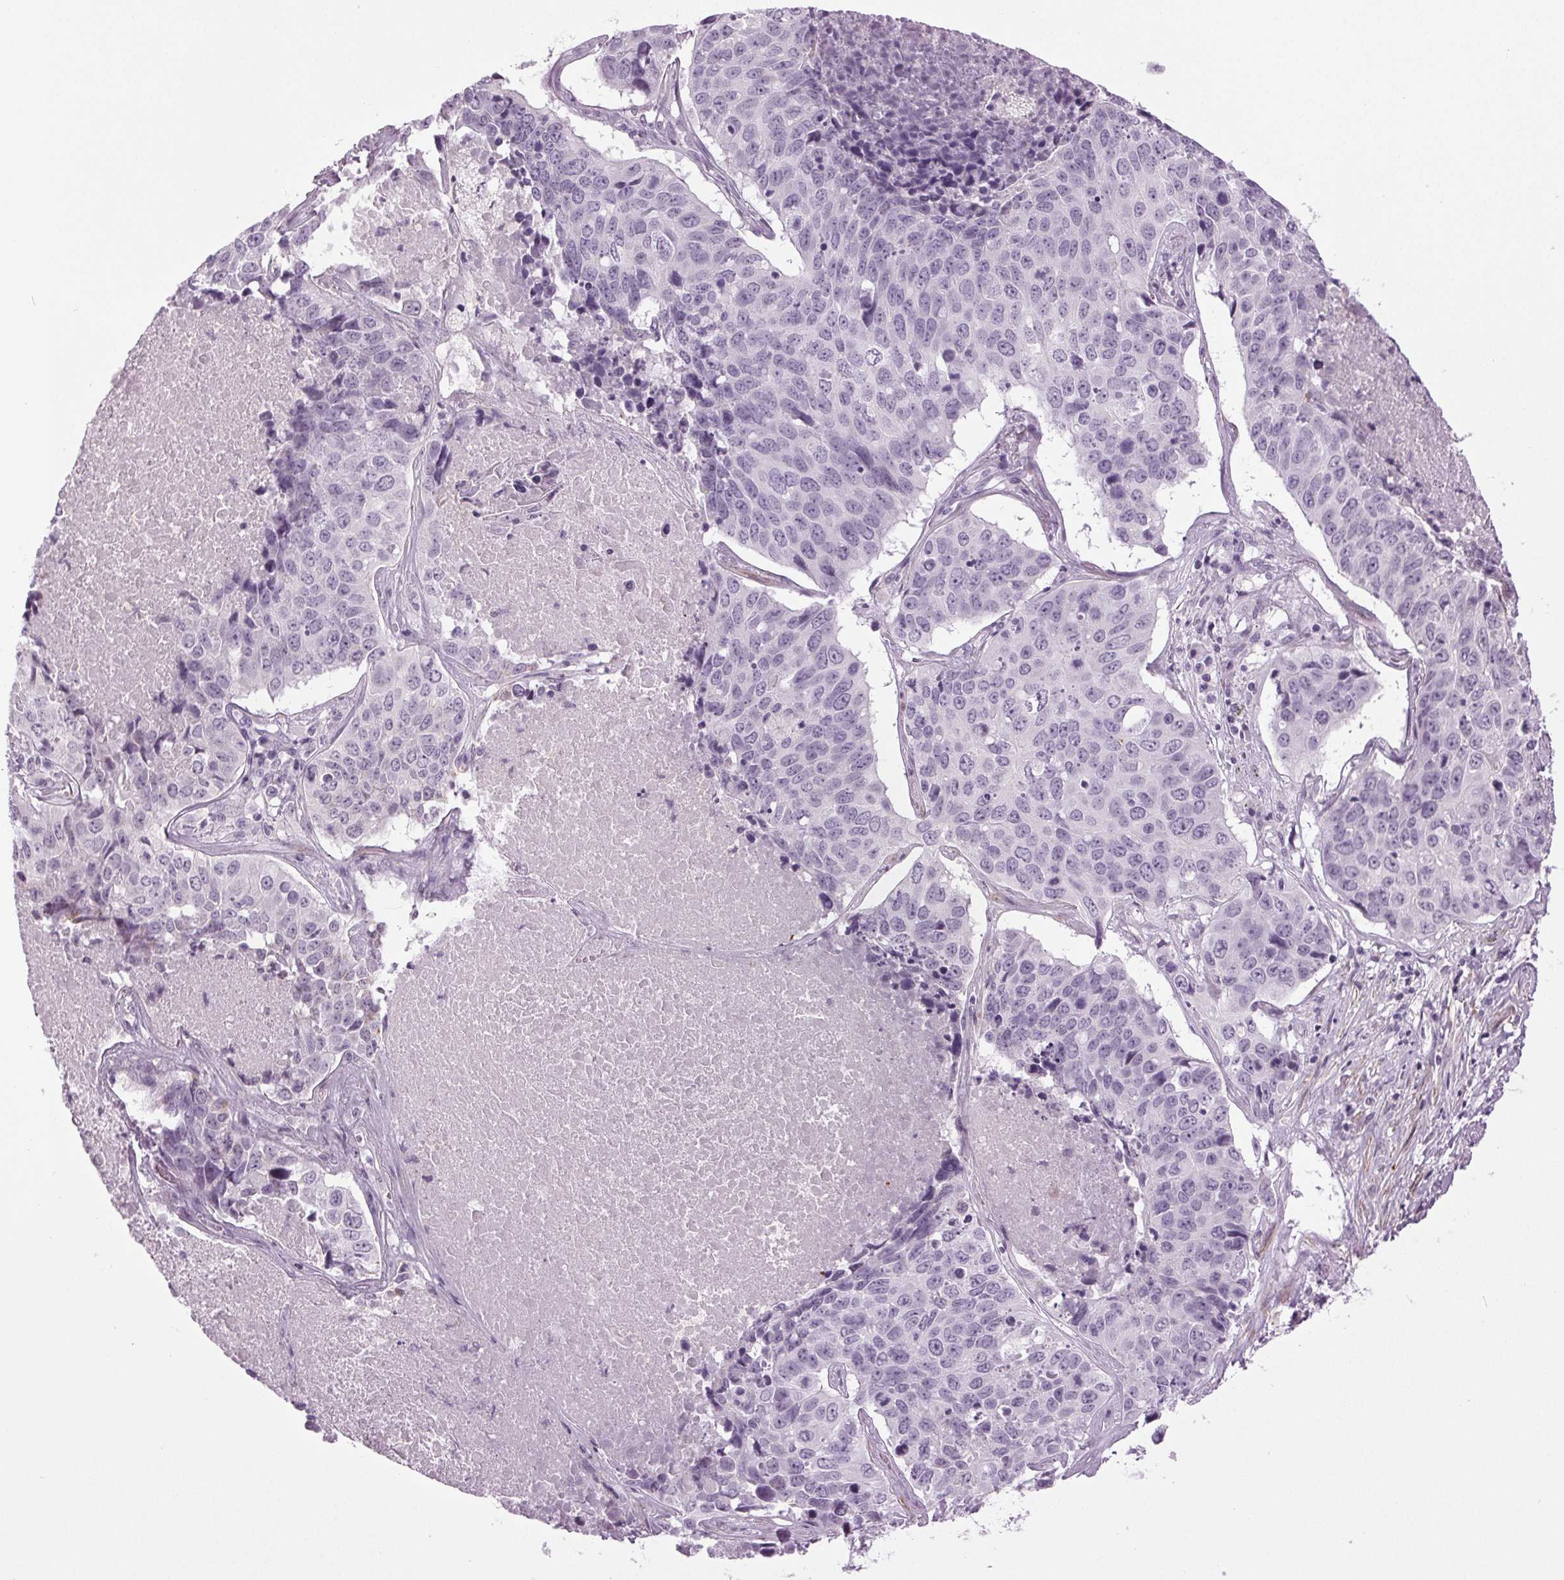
{"staining": {"intensity": "negative", "quantity": "none", "location": "none"}, "tissue": "lung cancer", "cell_type": "Tumor cells", "image_type": "cancer", "snomed": [{"axis": "morphology", "description": "Normal tissue, NOS"}, {"axis": "morphology", "description": "Squamous cell carcinoma, NOS"}, {"axis": "topography", "description": "Bronchus"}, {"axis": "topography", "description": "Lung"}], "caption": "IHC micrograph of human lung cancer (squamous cell carcinoma) stained for a protein (brown), which displays no expression in tumor cells.", "gene": "DNAH12", "patient": {"sex": "male", "age": 64}}